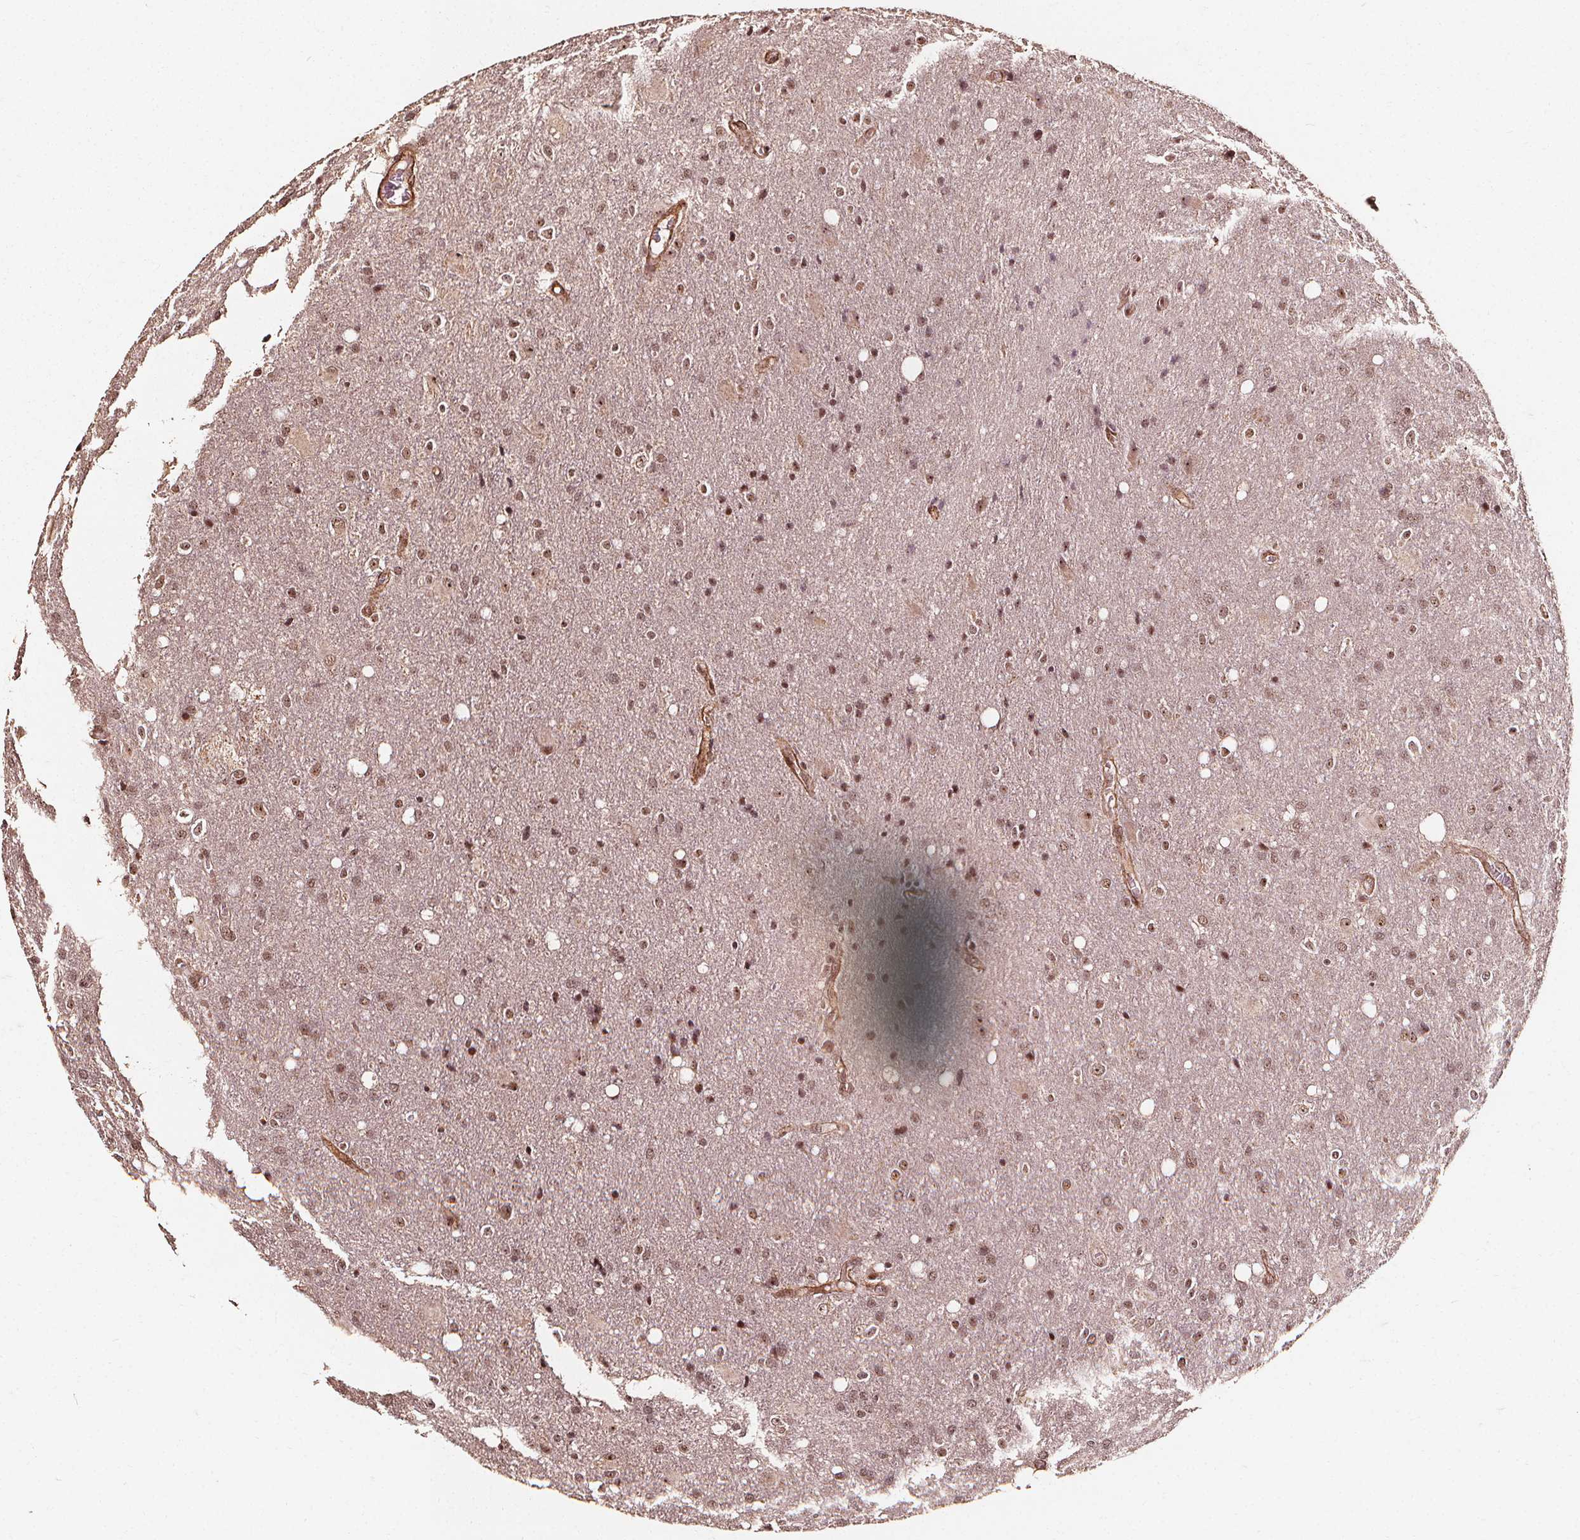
{"staining": {"intensity": "moderate", "quantity": ">75%", "location": "cytoplasmic/membranous,nuclear"}, "tissue": "glioma", "cell_type": "Tumor cells", "image_type": "cancer", "snomed": [{"axis": "morphology", "description": "Glioma, malignant, Low grade"}, {"axis": "topography", "description": "Brain"}], "caption": "Glioma stained with a protein marker exhibits moderate staining in tumor cells.", "gene": "EXOSC9", "patient": {"sex": "male", "age": 66}}